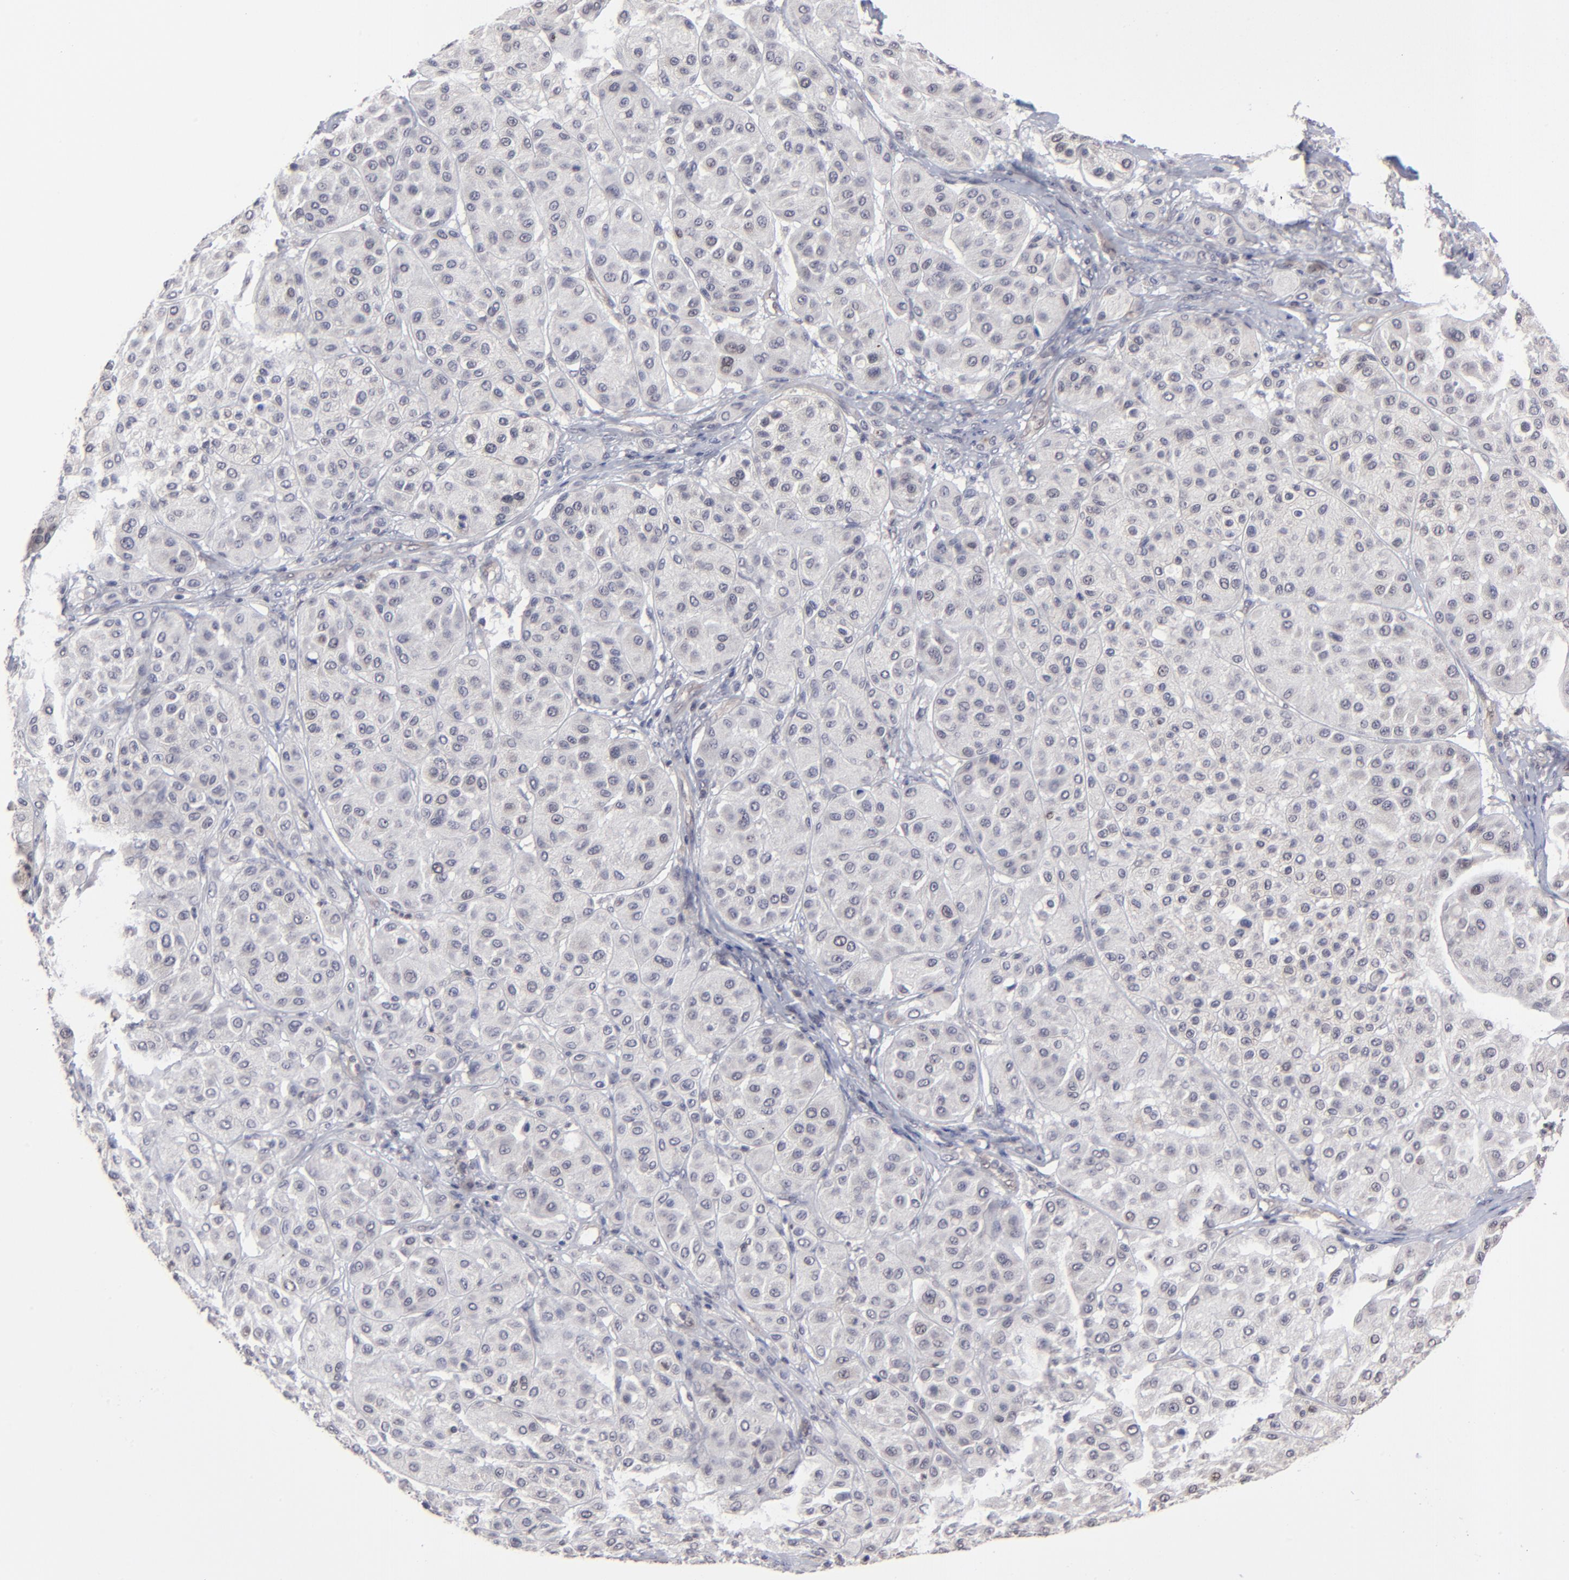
{"staining": {"intensity": "moderate", "quantity": "<25%", "location": "nuclear"}, "tissue": "melanoma", "cell_type": "Tumor cells", "image_type": "cancer", "snomed": [{"axis": "morphology", "description": "Normal tissue, NOS"}, {"axis": "morphology", "description": "Malignant melanoma, Metastatic site"}, {"axis": "topography", "description": "Skin"}], "caption": "Tumor cells display low levels of moderate nuclear staining in about <25% of cells in malignant melanoma (metastatic site).", "gene": "ZNF419", "patient": {"sex": "male", "age": 41}}